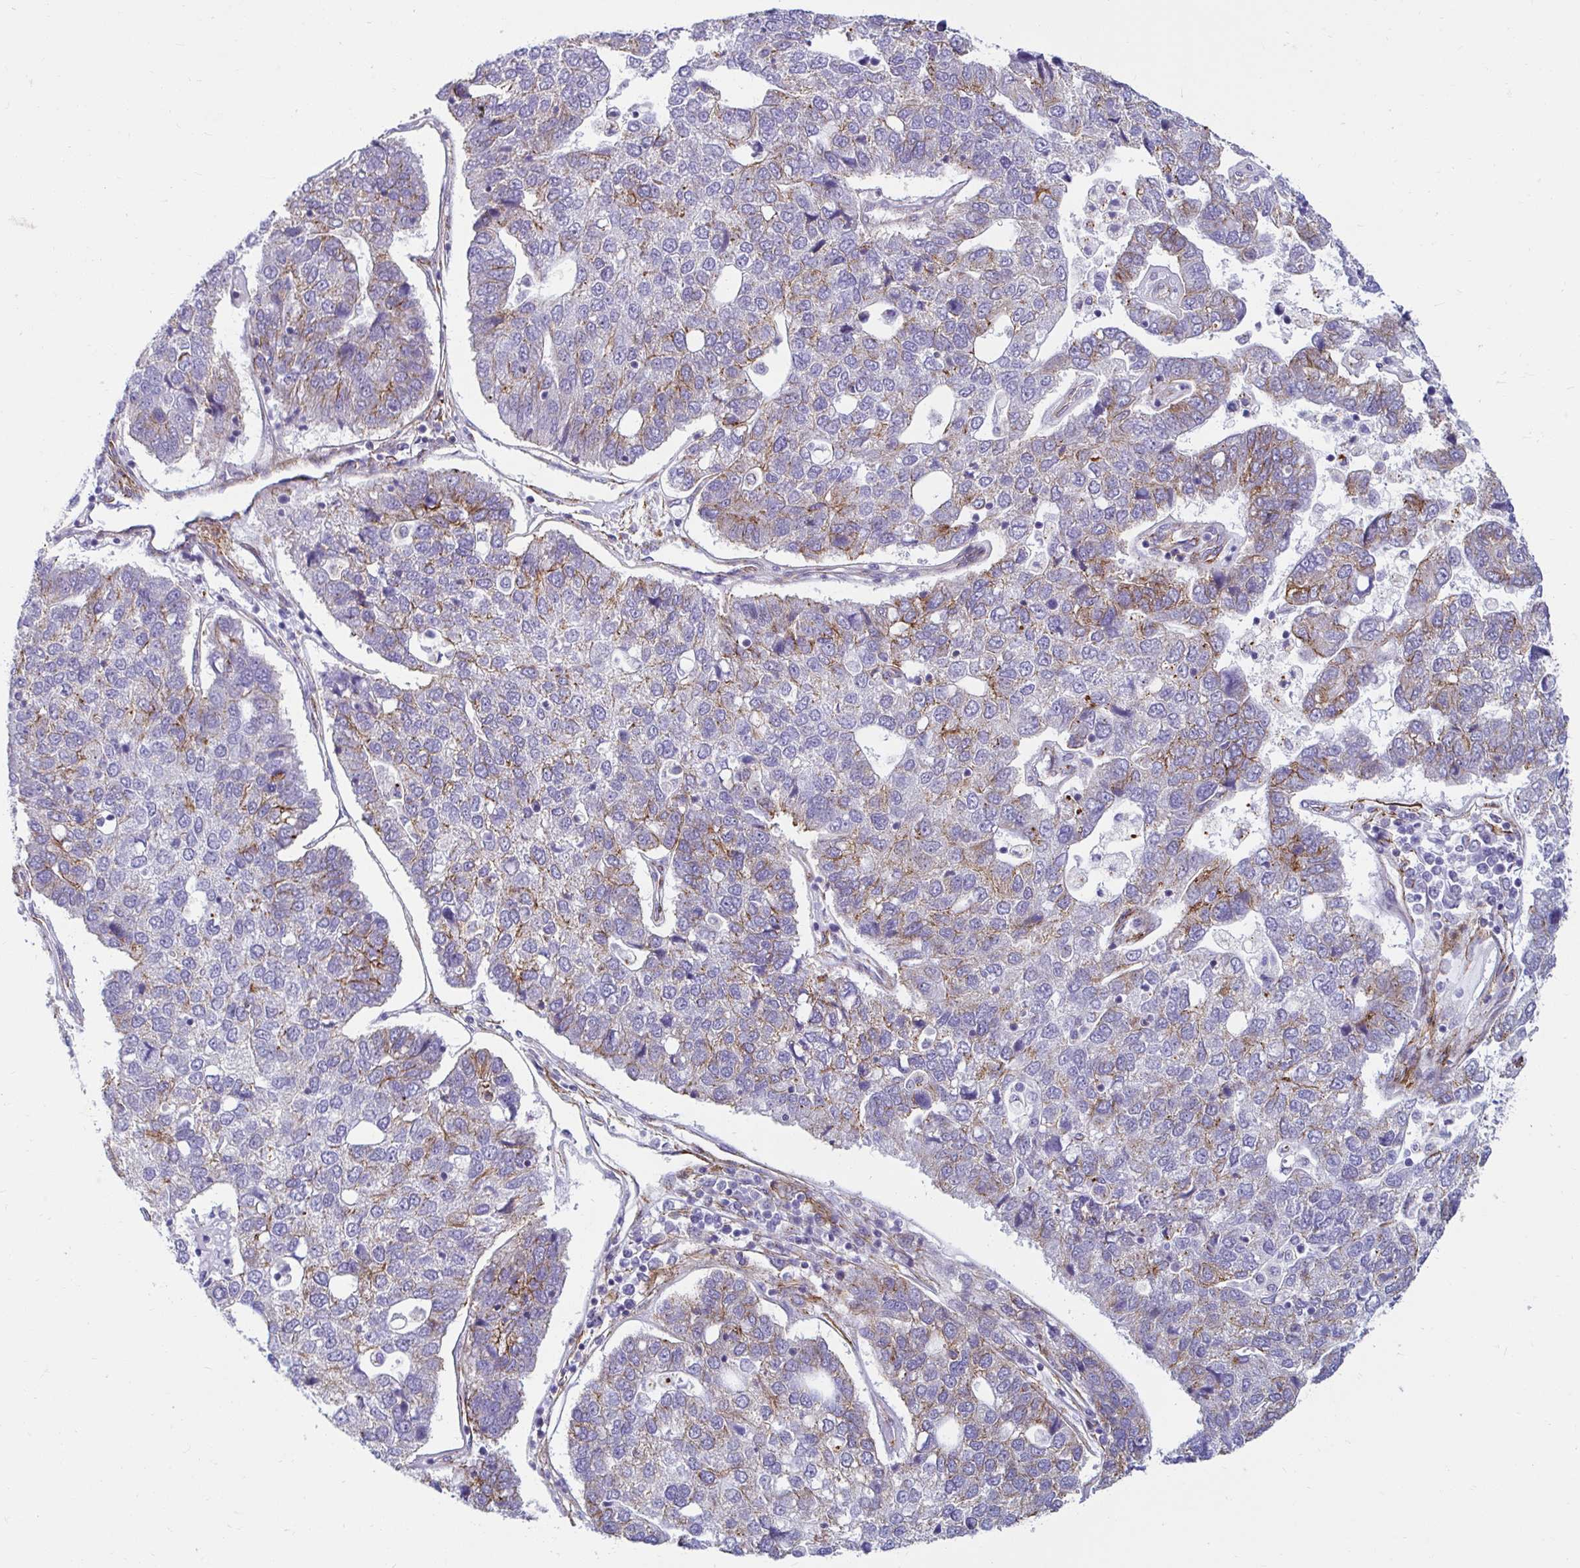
{"staining": {"intensity": "moderate", "quantity": "<25%", "location": "cytoplasmic/membranous"}, "tissue": "urothelial cancer", "cell_type": "Tumor cells", "image_type": "cancer", "snomed": [{"axis": "morphology", "description": "Urothelial carcinoma, High grade"}, {"axis": "topography", "description": "Urinary bladder"}], "caption": "Immunohistochemistry (IHC) (DAB) staining of urothelial cancer shows moderate cytoplasmic/membranous protein staining in approximately <25% of tumor cells.", "gene": "ANKRD62", "patient": {"sex": "female", "age": 70}}